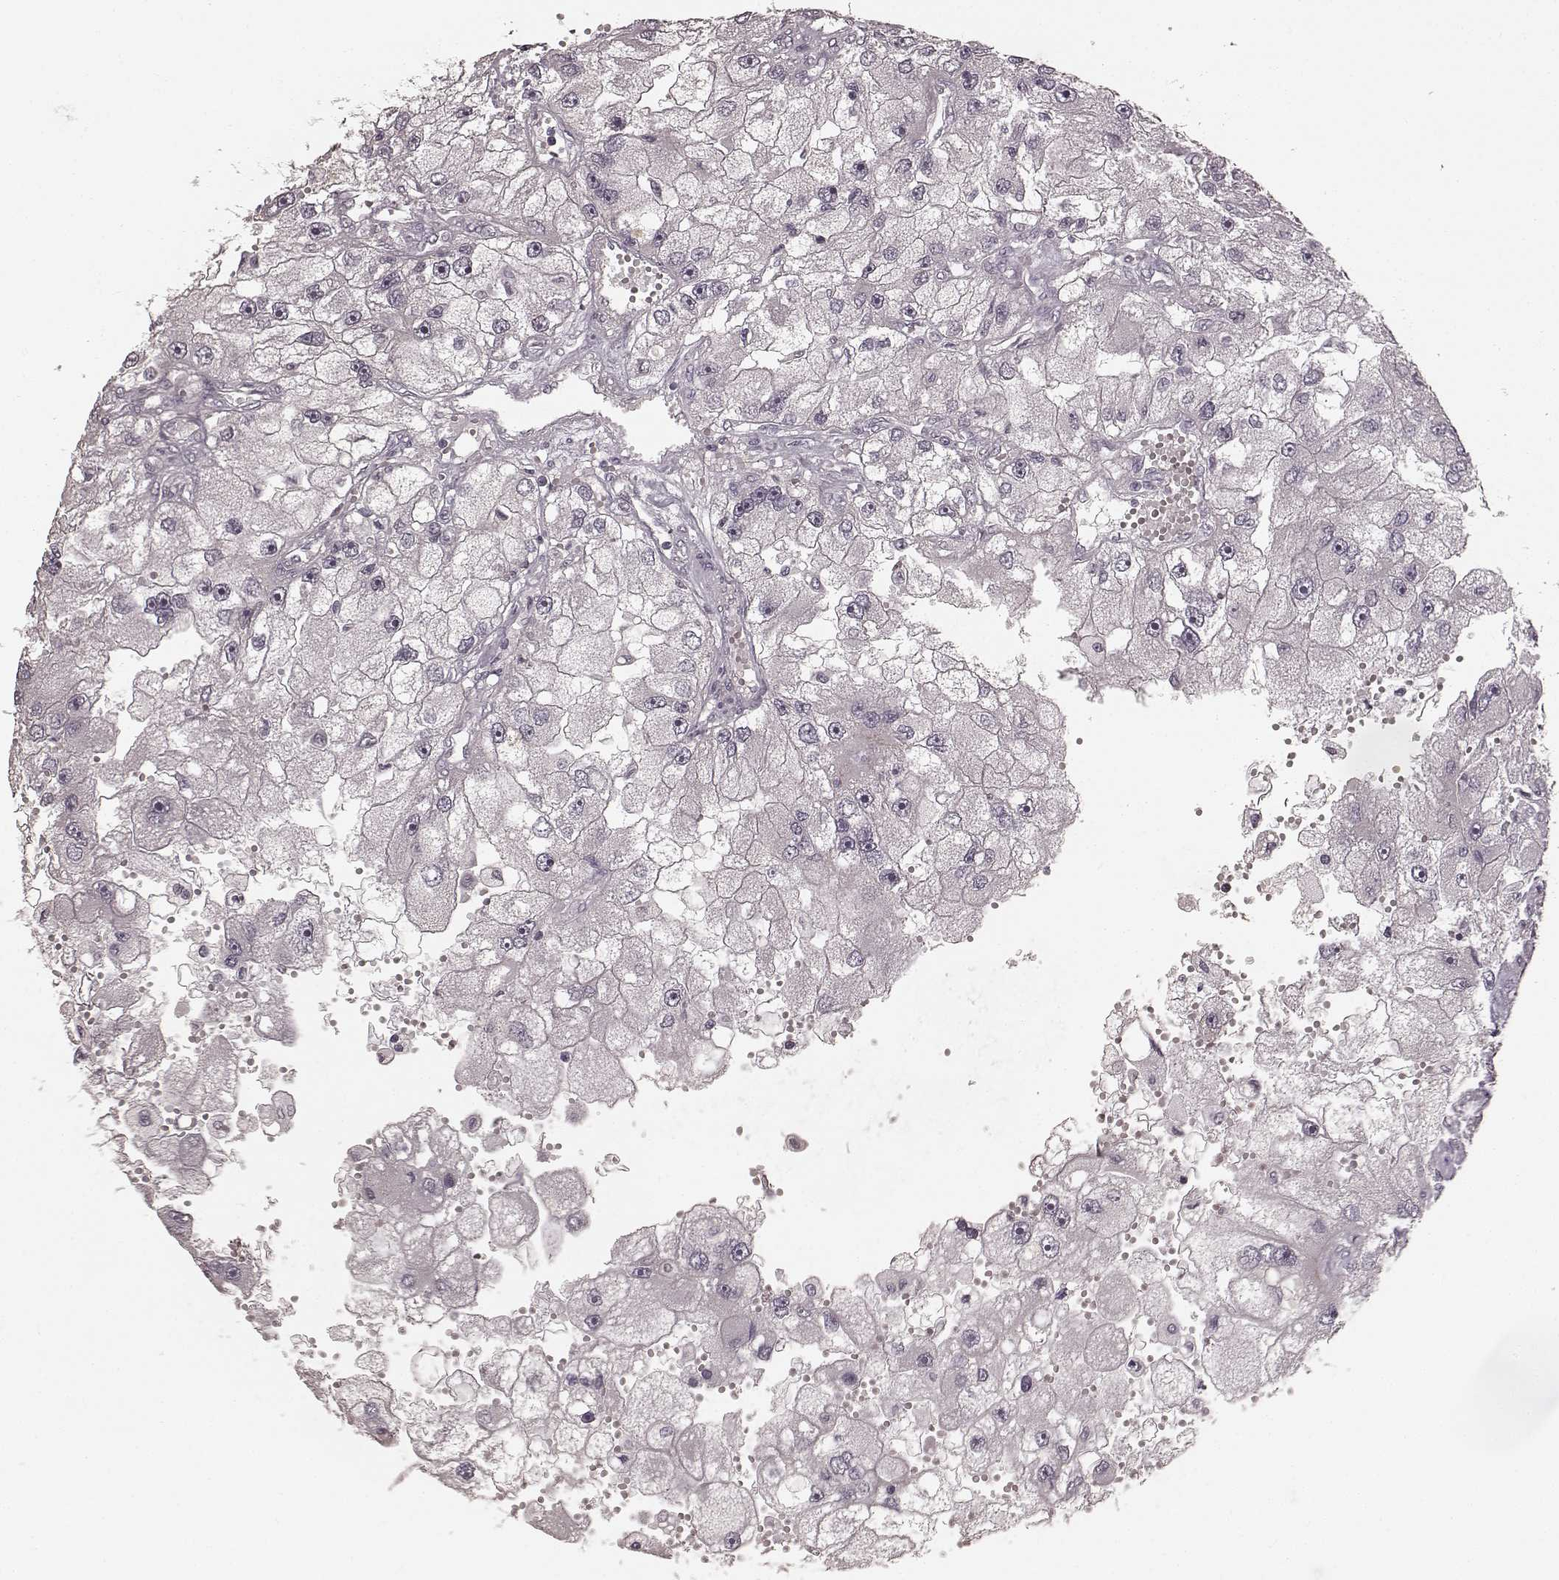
{"staining": {"intensity": "negative", "quantity": "none", "location": "none"}, "tissue": "renal cancer", "cell_type": "Tumor cells", "image_type": "cancer", "snomed": [{"axis": "morphology", "description": "Adenocarcinoma, NOS"}, {"axis": "topography", "description": "Kidney"}], "caption": "An image of human renal adenocarcinoma is negative for staining in tumor cells.", "gene": "PRKCE", "patient": {"sex": "male", "age": 63}}